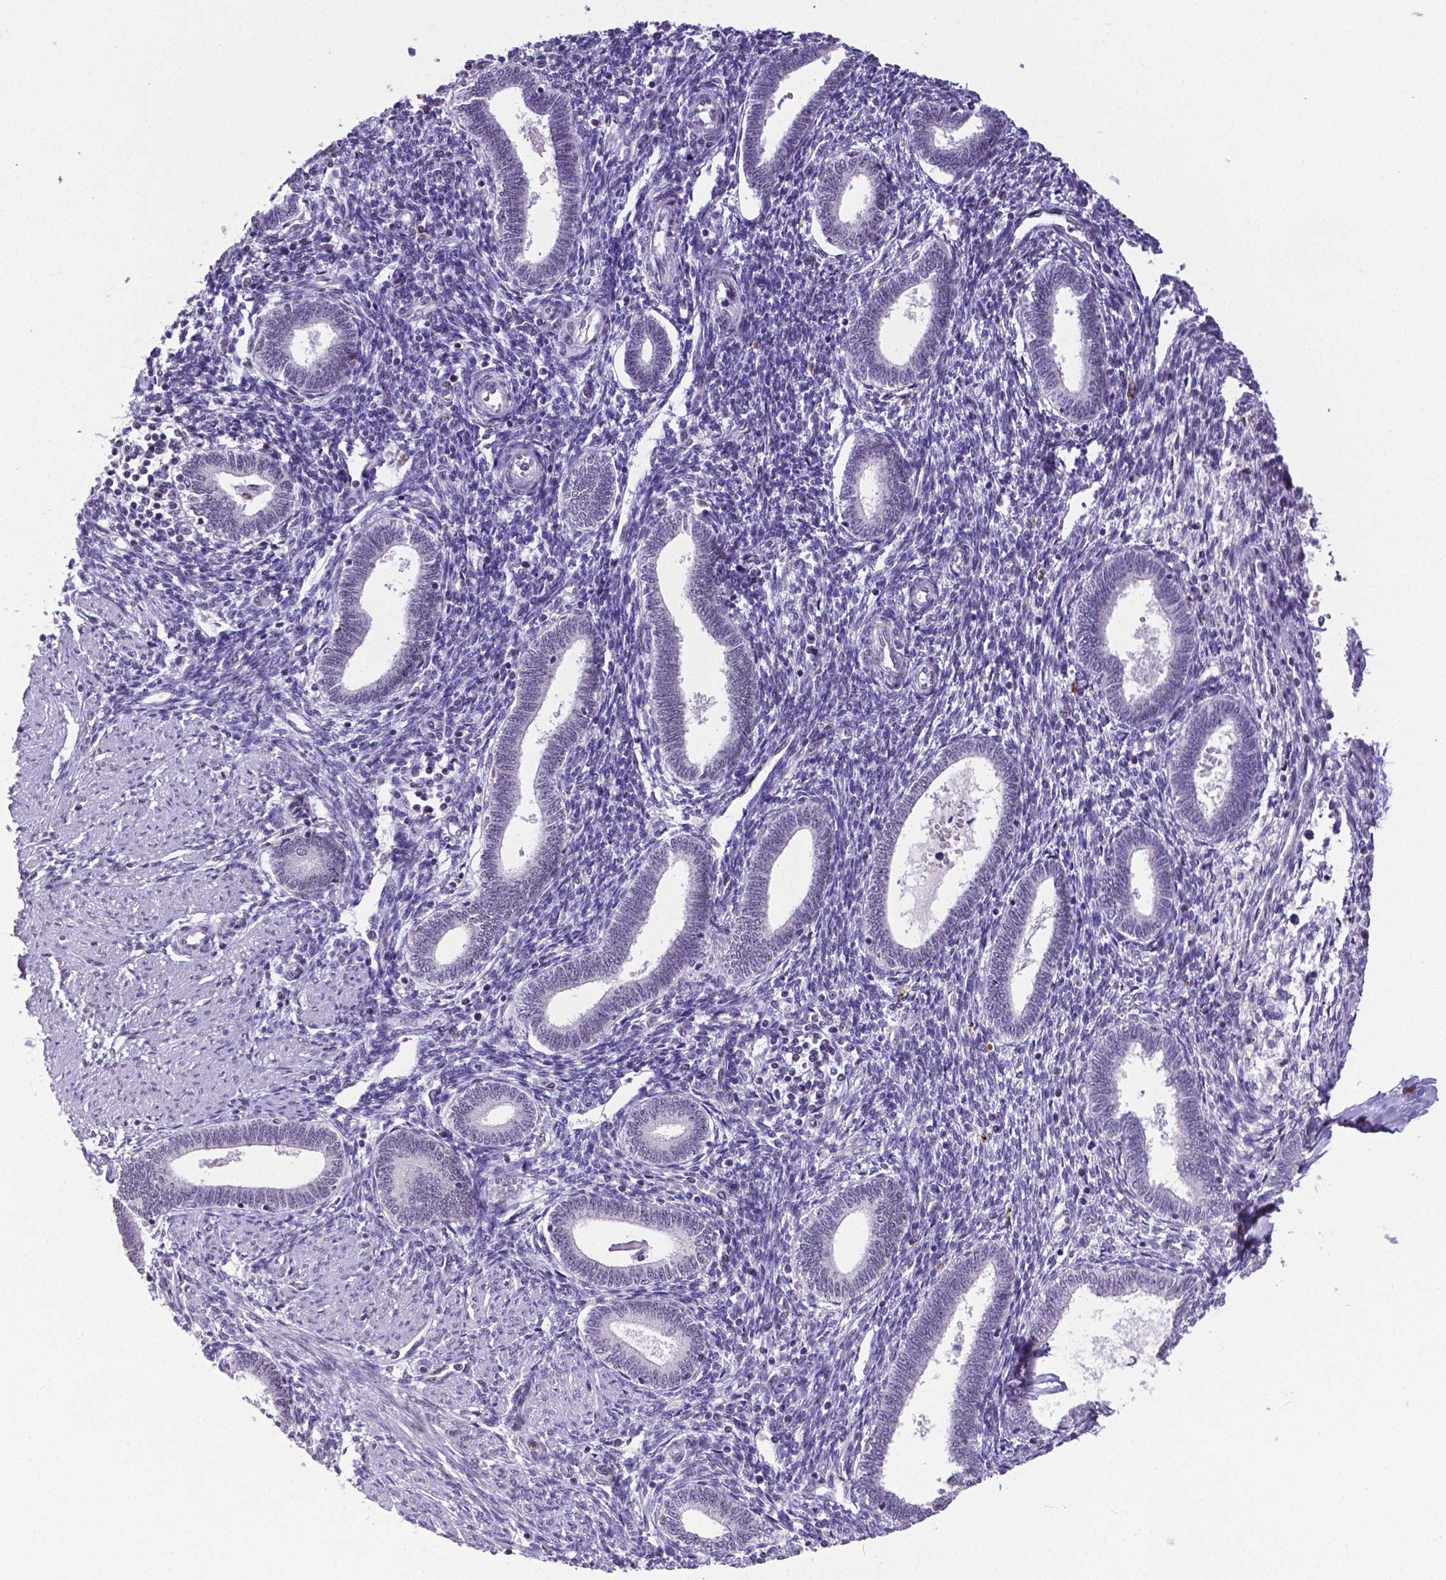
{"staining": {"intensity": "moderate", "quantity": "<25%", "location": "nuclear"}, "tissue": "endometrium", "cell_type": "Cells in endometrial stroma", "image_type": "normal", "snomed": [{"axis": "morphology", "description": "Normal tissue, NOS"}, {"axis": "topography", "description": "Endometrium"}], "caption": "This micrograph displays immunohistochemistry (IHC) staining of benign human endometrium, with low moderate nuclear staining in about <25% of cells in endometrial stroma.", "gene": "ATRX", "patient": {"sex": "female", "age": 42}}